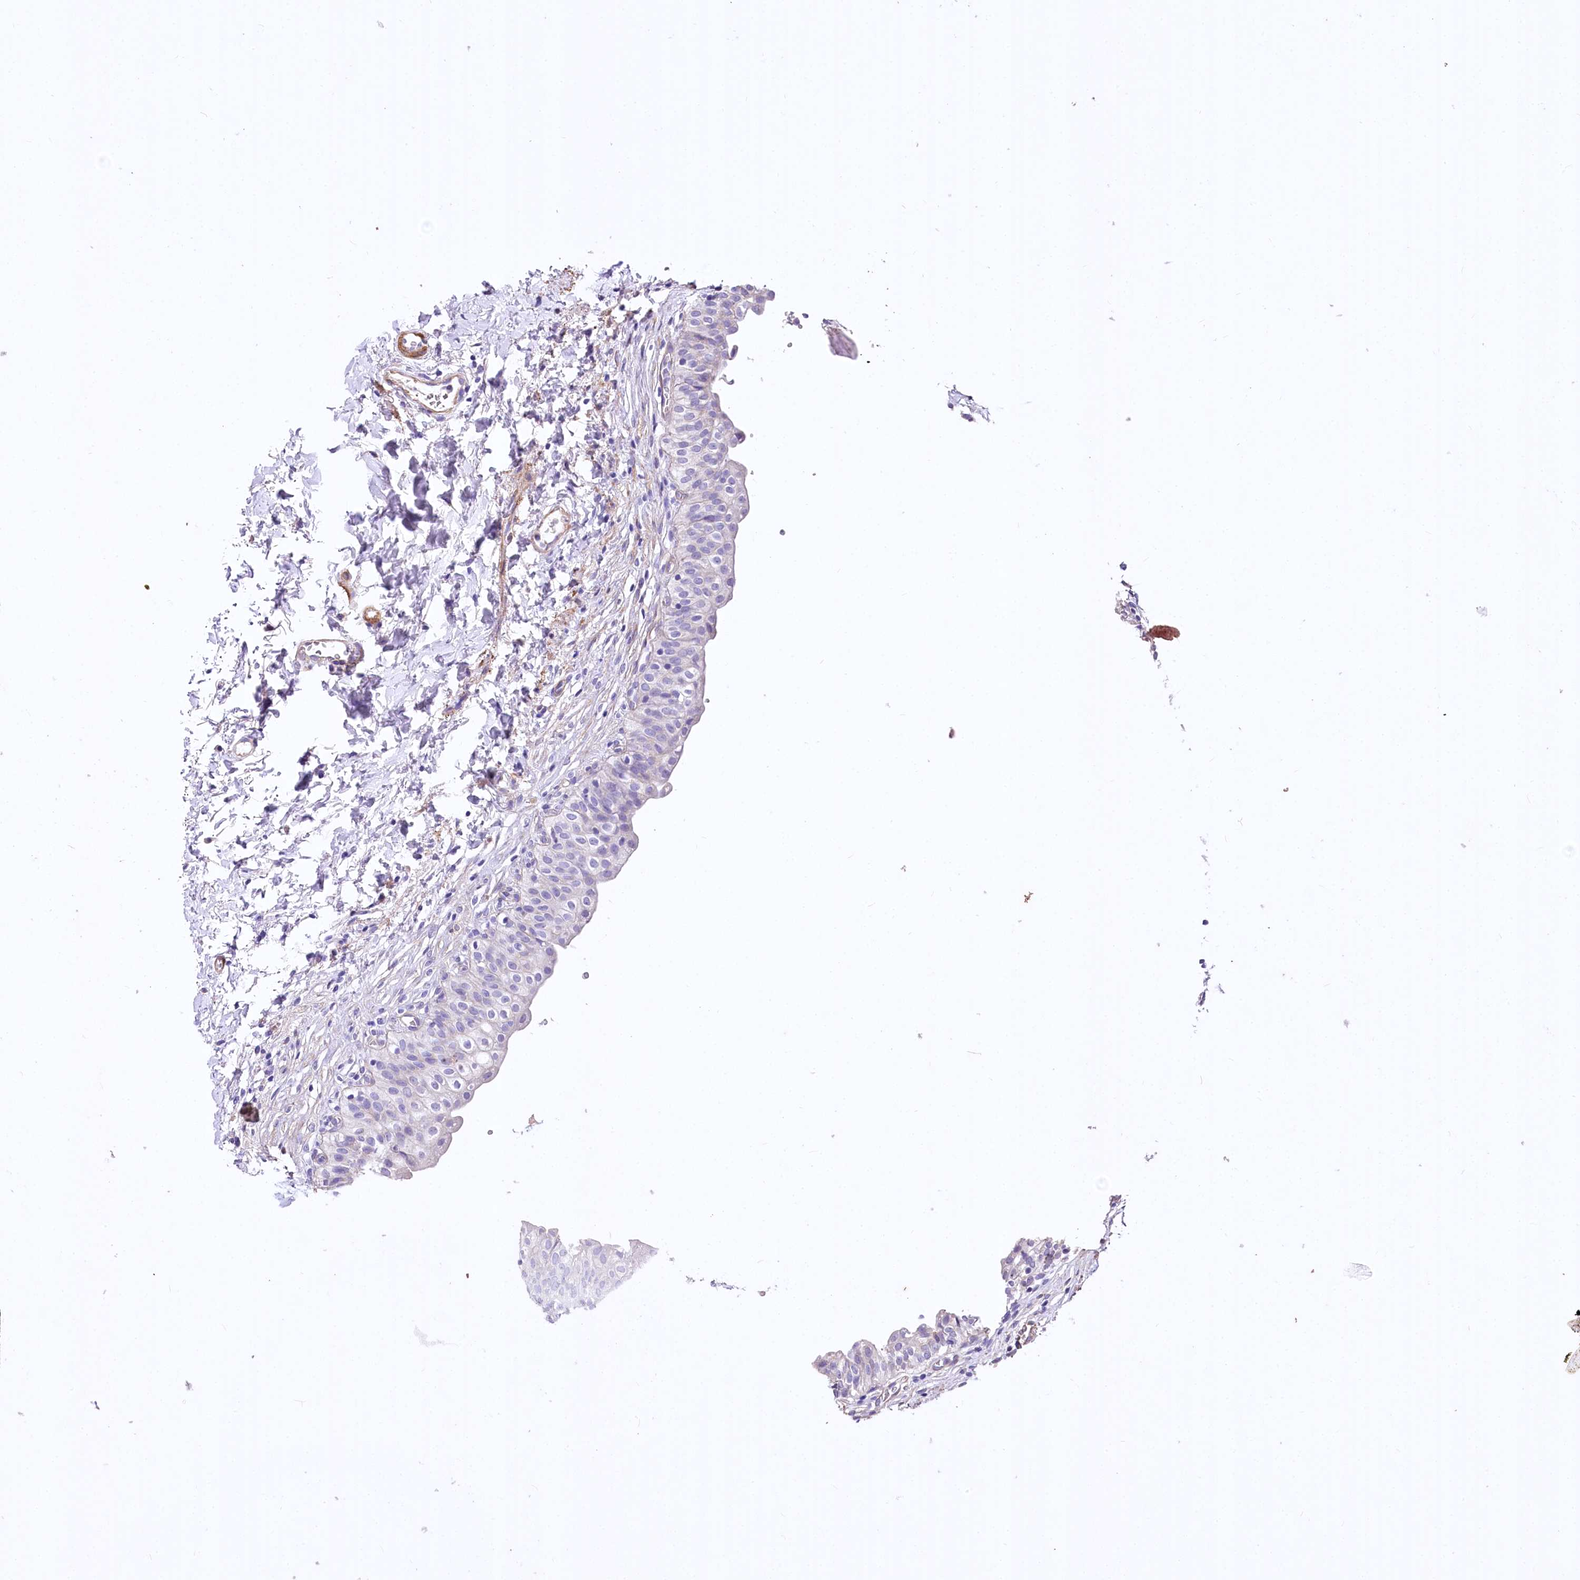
{"staining": {"intensity": "negative", "quantity": "none", "location": "none"}, "tissue": "urinary bladder", "cell_type": "Urothelial cells", "image_type": "normal", "snomed": [{"axis": "morphology", "description": "Normal tissue, NOS"}, {"axis": "topography", "description": "Urinary bladder"}], "caption": "Immunohistochemistry histopathology image of benign urinary bladder: human urinary bladder stained with DAB (3,3'-diaminobenzidine) reveals no significant protein positivity in urothelial cells. (DAB (3,3'-diaminobenzidine) immunohistochemistry, high magnification).", "gene": "RDH16", "patient": {"sex": "male", "age": 55}}